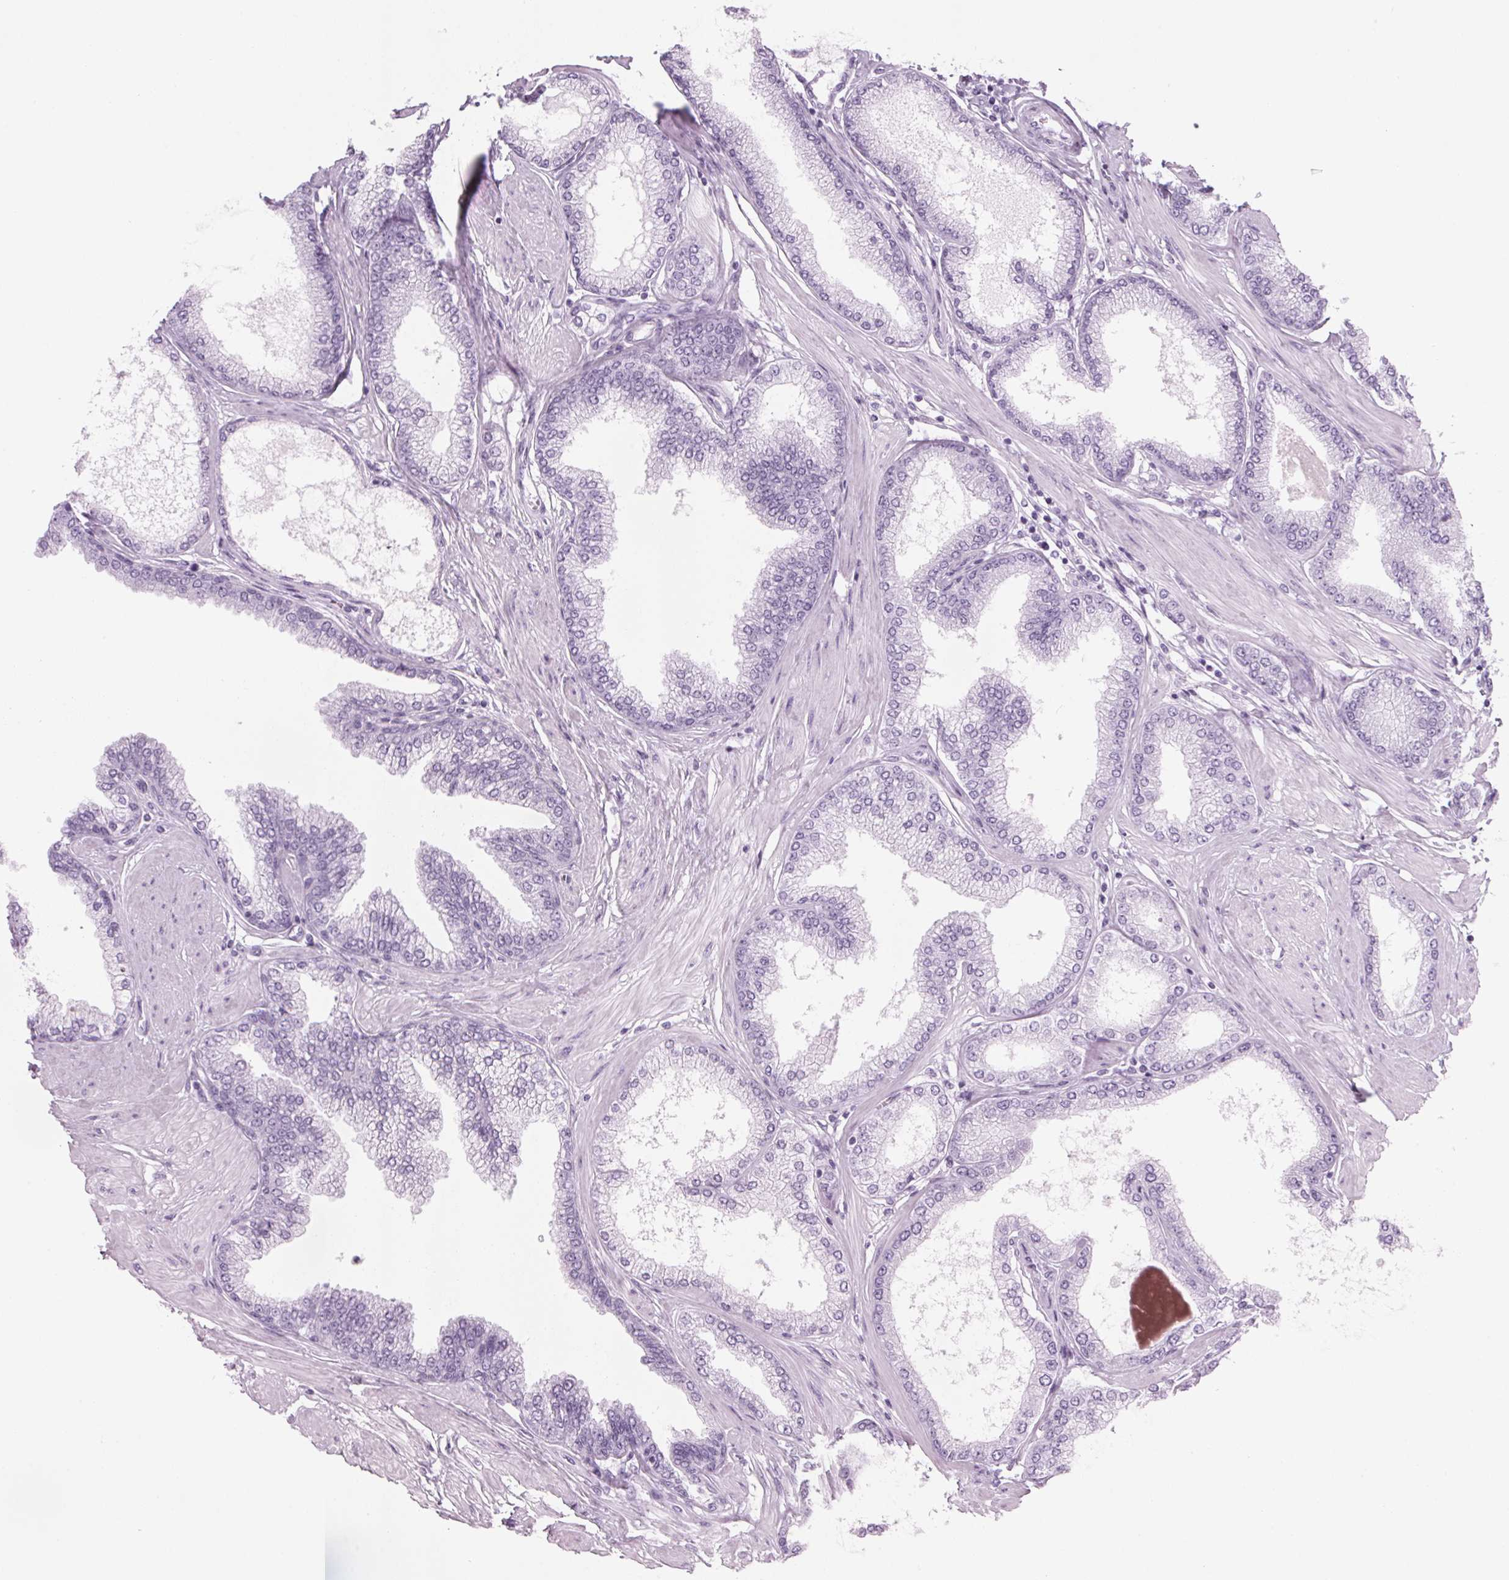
{"staining": {"intensity": "negative", "quantity": "none", "location": "none"}, "tissue": "prostate cancer", "cell_type": "Tumor cells", "image_type": "cancer", "snomed": [{"axis": "morphology", "description": "Adenocarcinoma, Low grade"}, {"axis": "topography", "description": "Prostate"}], "caption": "Adenocarcinoma (low-grade) (prostate) stained for a protein using immunohistochemistry (IHC) demonstrates no staining tumor cells.", "gene": "DNTTIP2", "patient": {"sex": "male", "age": 55}}